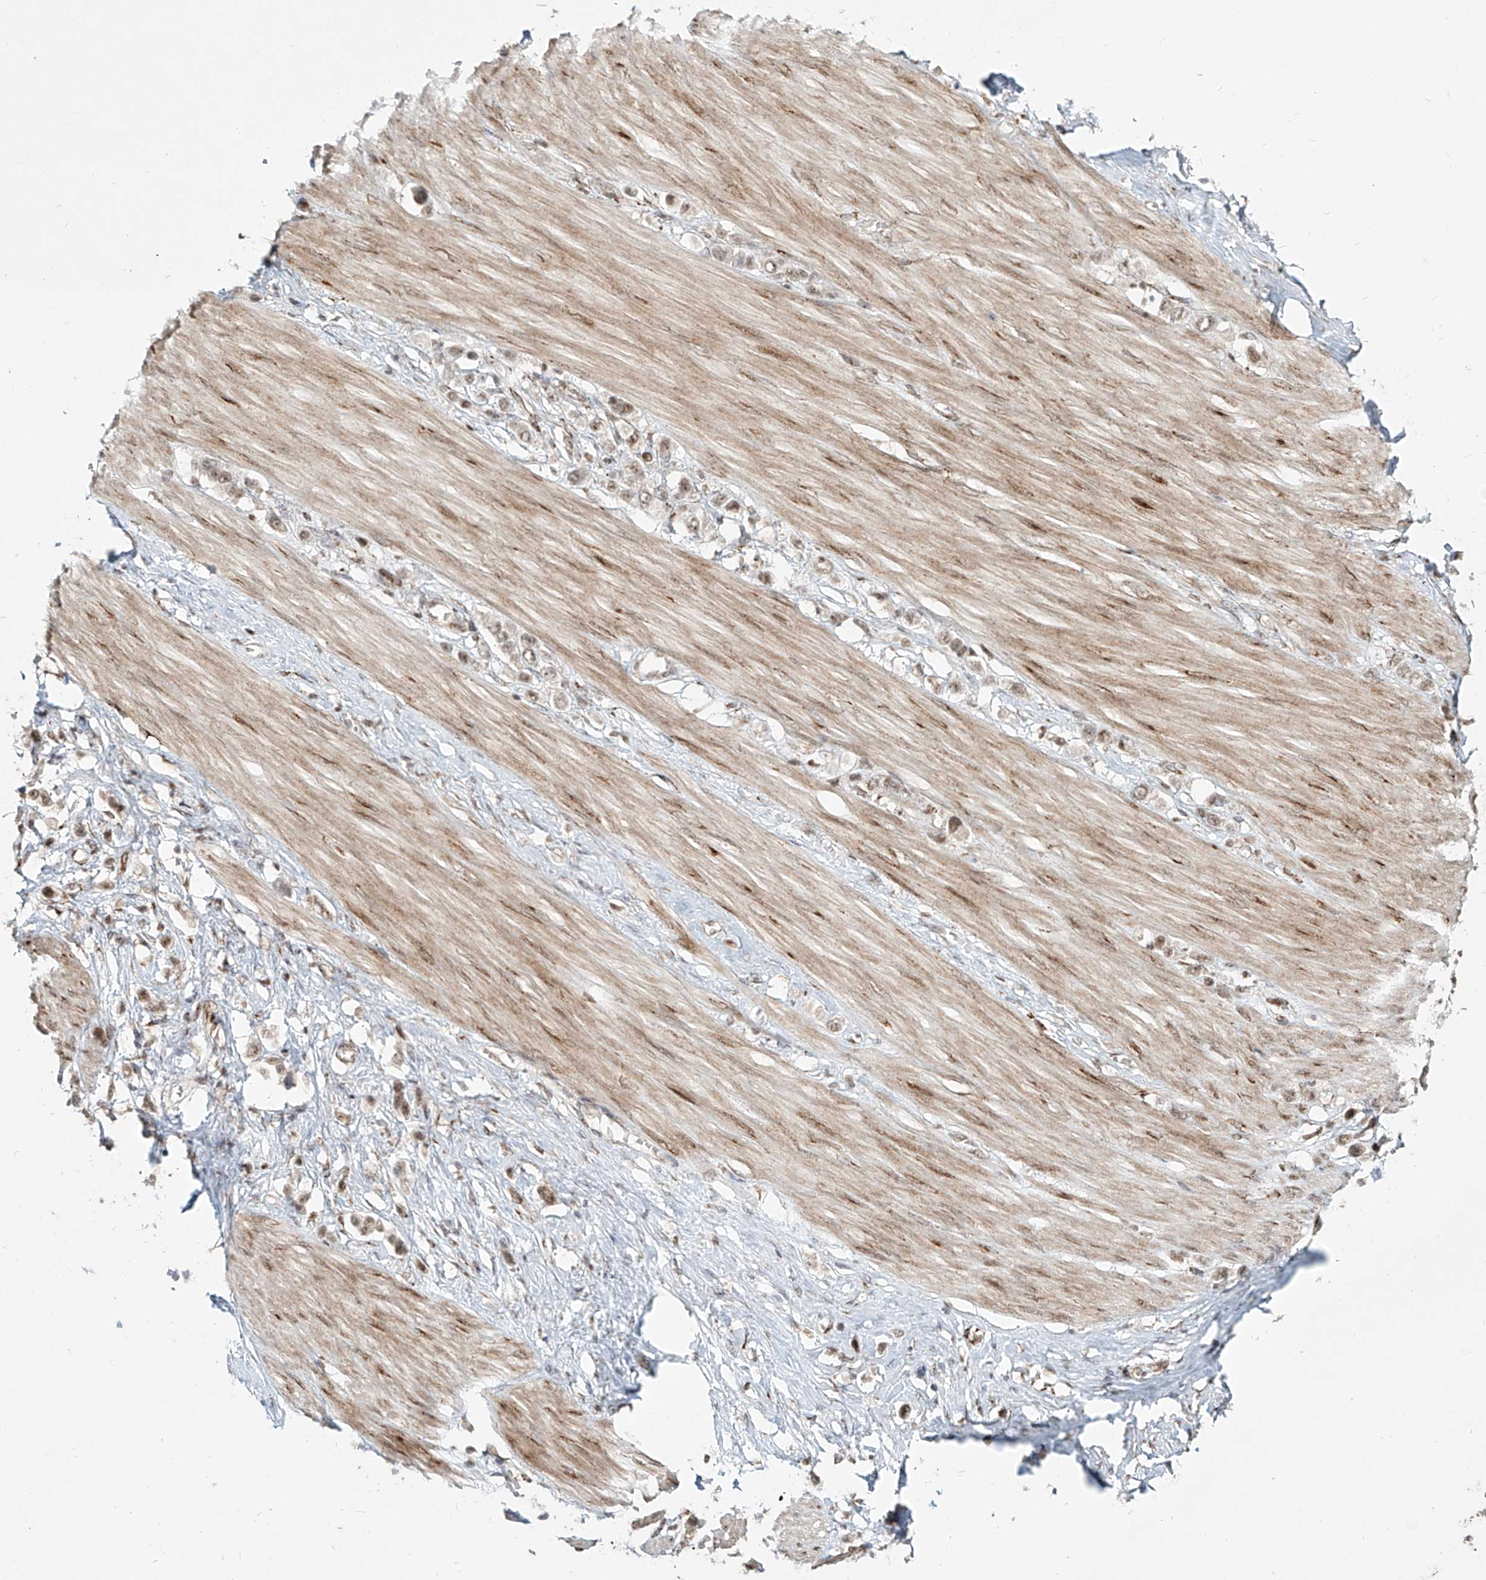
{"staining": {"intensity": "weak", "quantity": ">75%", "location": "nuclear"}, "tissue": "stomach cancer", "cell_type": "Tumor cells", "image_type": "cancer", "snomed": [{"axis": "morphology", "description": "Adenocarcinoma, NOS"}, {"axis": "topography", "description": "Stomach"}], "caption": "A brown stain shows weak nuclear expression of a protein in adenocarcinoma (stomach) tumor cells.", "gene": "ZNF710", "patient": {"sex": "female", "age": 65}}